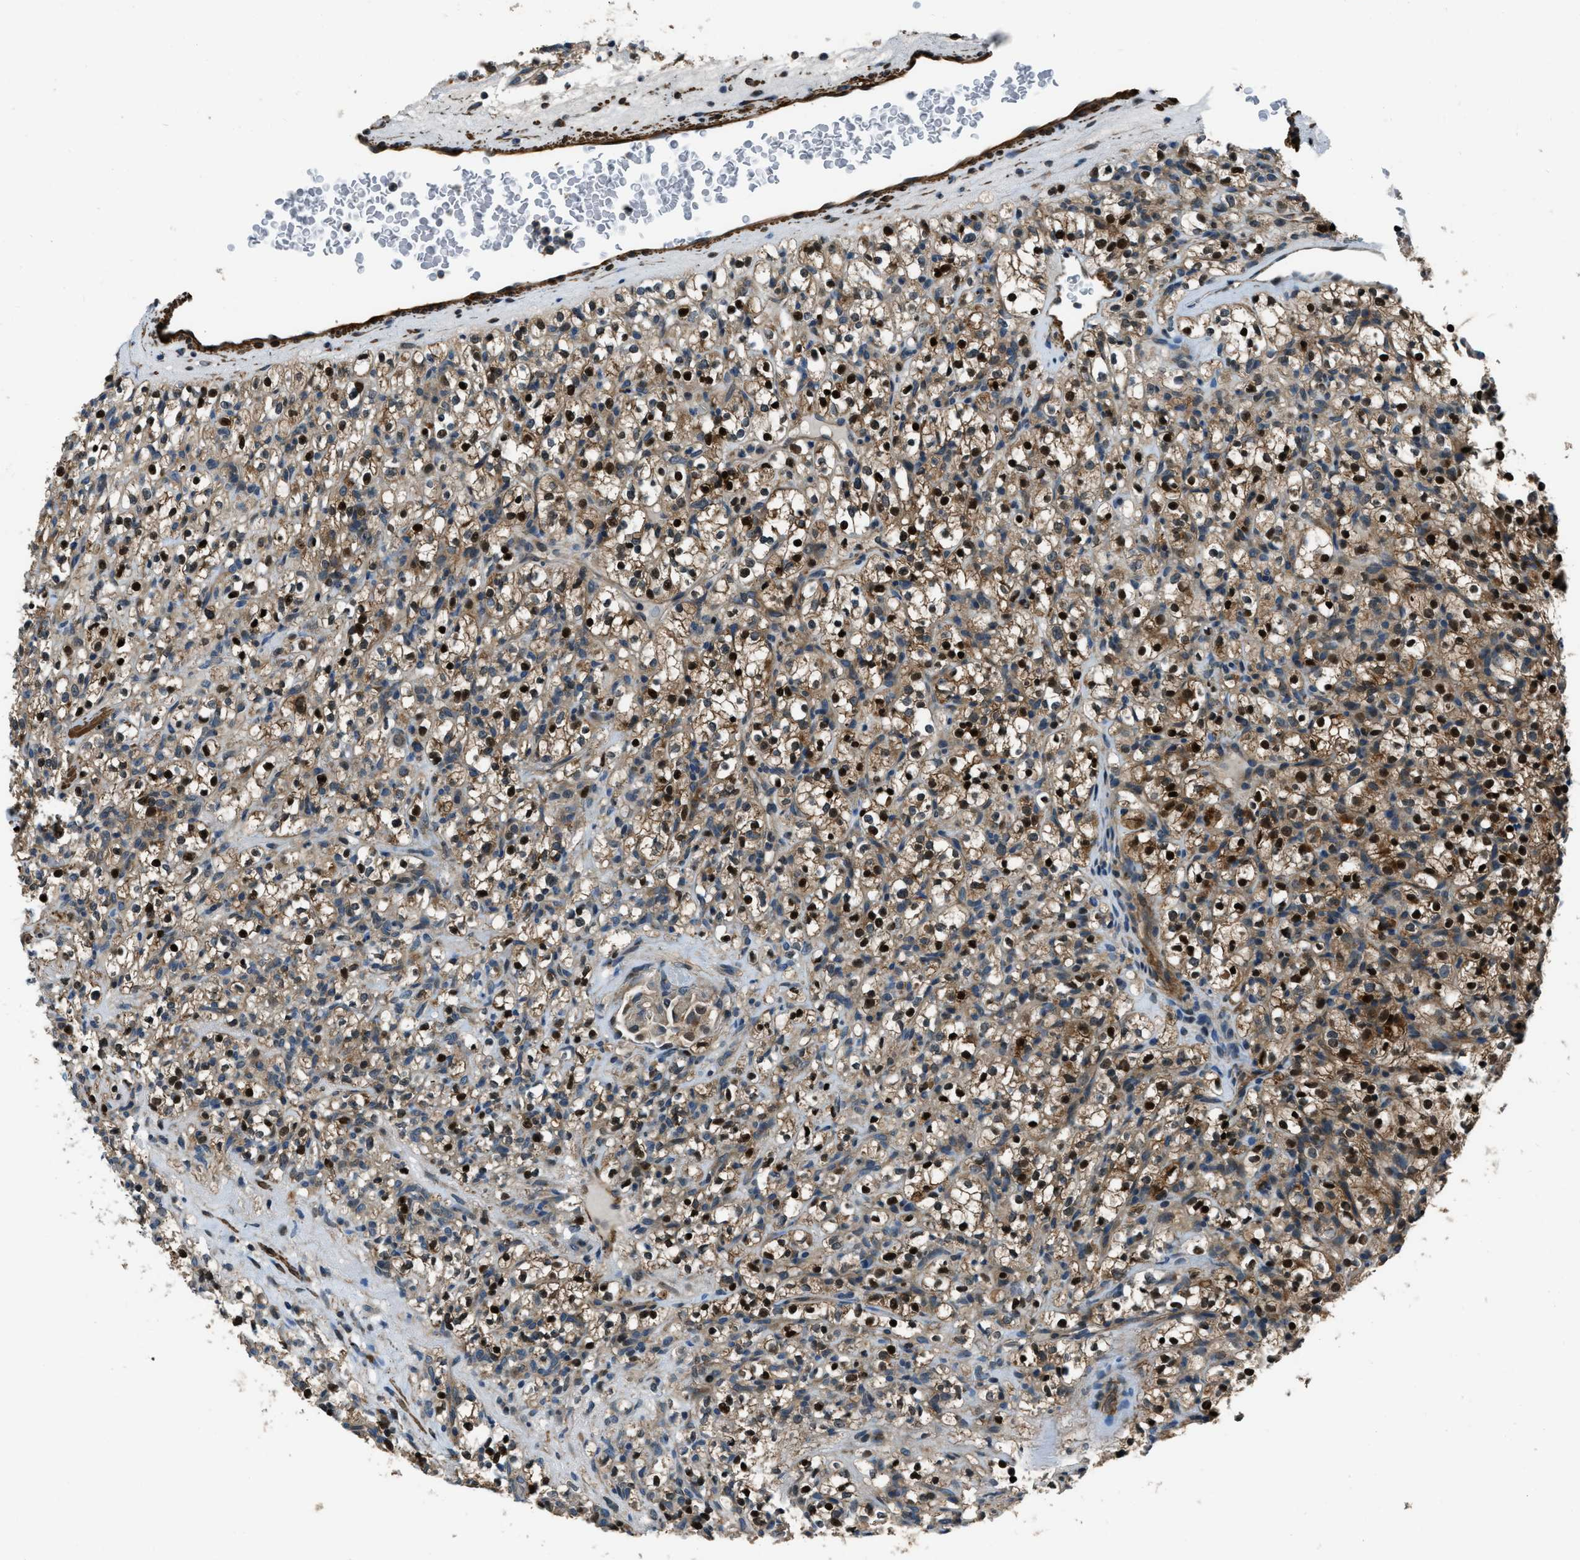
{"staining": {"intensity": "strong", "quantity": ">75%", "location": "cytoplasmic/membranous,nuclear"}, "tissue": "renal cancer", "cell_type": "Tumor cells", "image_type": "cancer", "snomed": [{"axis": "morphology", "description": "Normal tissue, NOS"}, {"axis": "morphology", "description": "Adenocarcinoma, NOS"}, {"axis": "topography", "description": "Kidney"}], "caption": "Tumor cells demonstrate high levels of strong cytoplasmic/membranous and nuclear staining in about >75% of cells in adenocarcinoma (renal). (Brightfield microscopy of DAB IHC at high magnification).", "gene": "NUDCD3", "patient": {"sex": "female", "age": 72}}